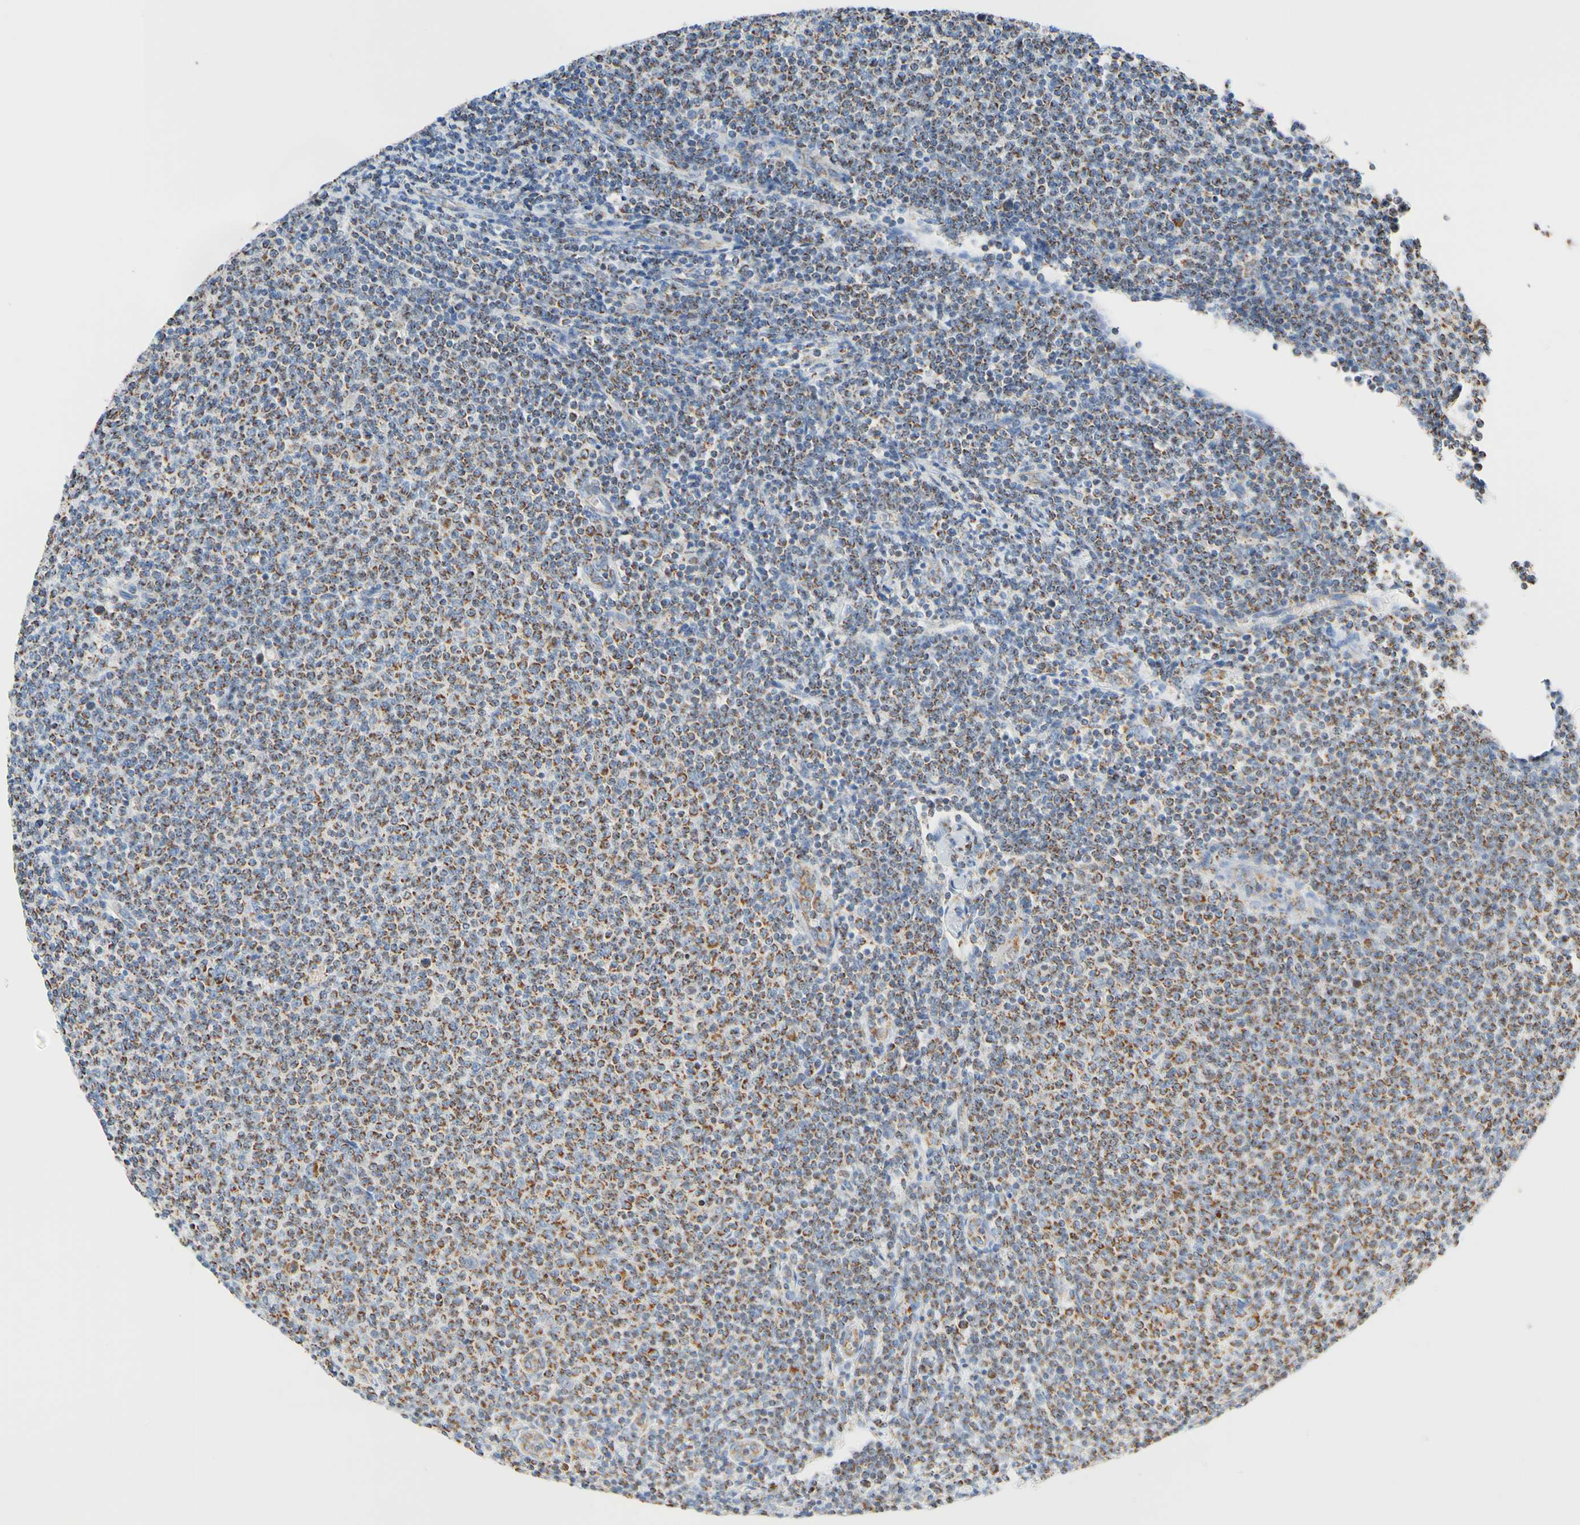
{"staining": {"intensity": "moderate", "quantity": ">75%", "location": "cytoplasmic/membranous"}, "tissue": "lymphoma", "cell_type": "Tumor cells", "image_type": "cancer", "snomed": [{"axis": "morphology", "description": "Malignant lymphoma, non-Hodgkin's type, Low grade"}, {"axis": "topography", "description": "Lymph node"}], "caption": "Tumor cells show medium levels of moderate cytoplasmic/membranous staining in about >75% of cells in human lymphoma. (IHC, brightfield microscopy, high magnification).", "gene": "CLPP", "patient": {"sex": "male", "age": 66}}